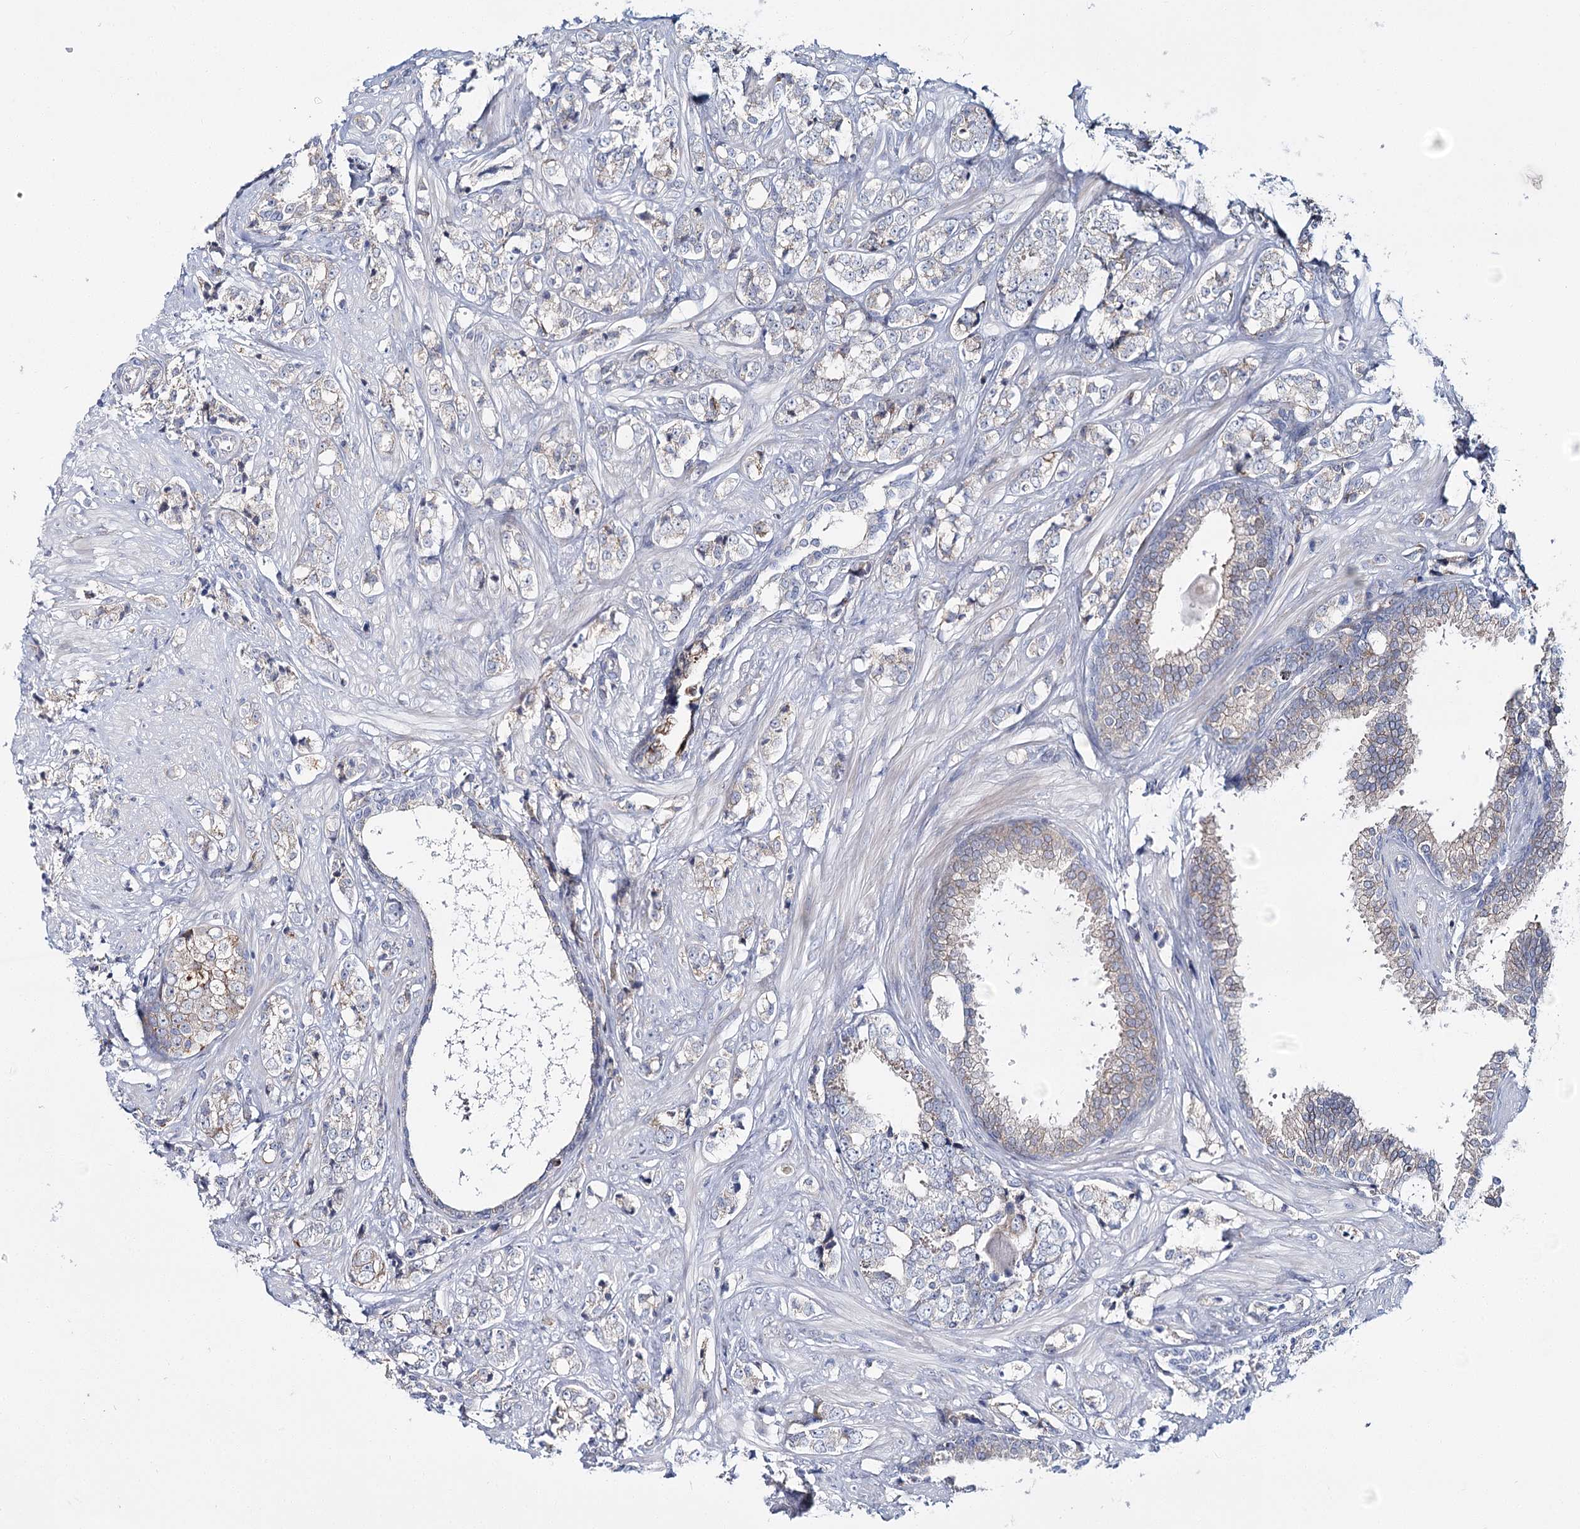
{"staining": {"intensity": "negative", "quantity": "none", "location": "none"}, "tissue": "prostate cancer", "cell_type": "Tumor cells", "image_type": "cancer", "snomed": [{"axis": "morphology", "description": "Adenocarcinoma, High grade"}, {"axis": "topography", "description": "Prostate"}], "caption": "High power microscopy histopathology image of an immunohistochemistry histopathology image of prostate high-grade adenocarcinoma, revealing no significant positivity in tumor cells.", "gene": "CPLANE1", "patient": {"sex": "male", "age": 69}}